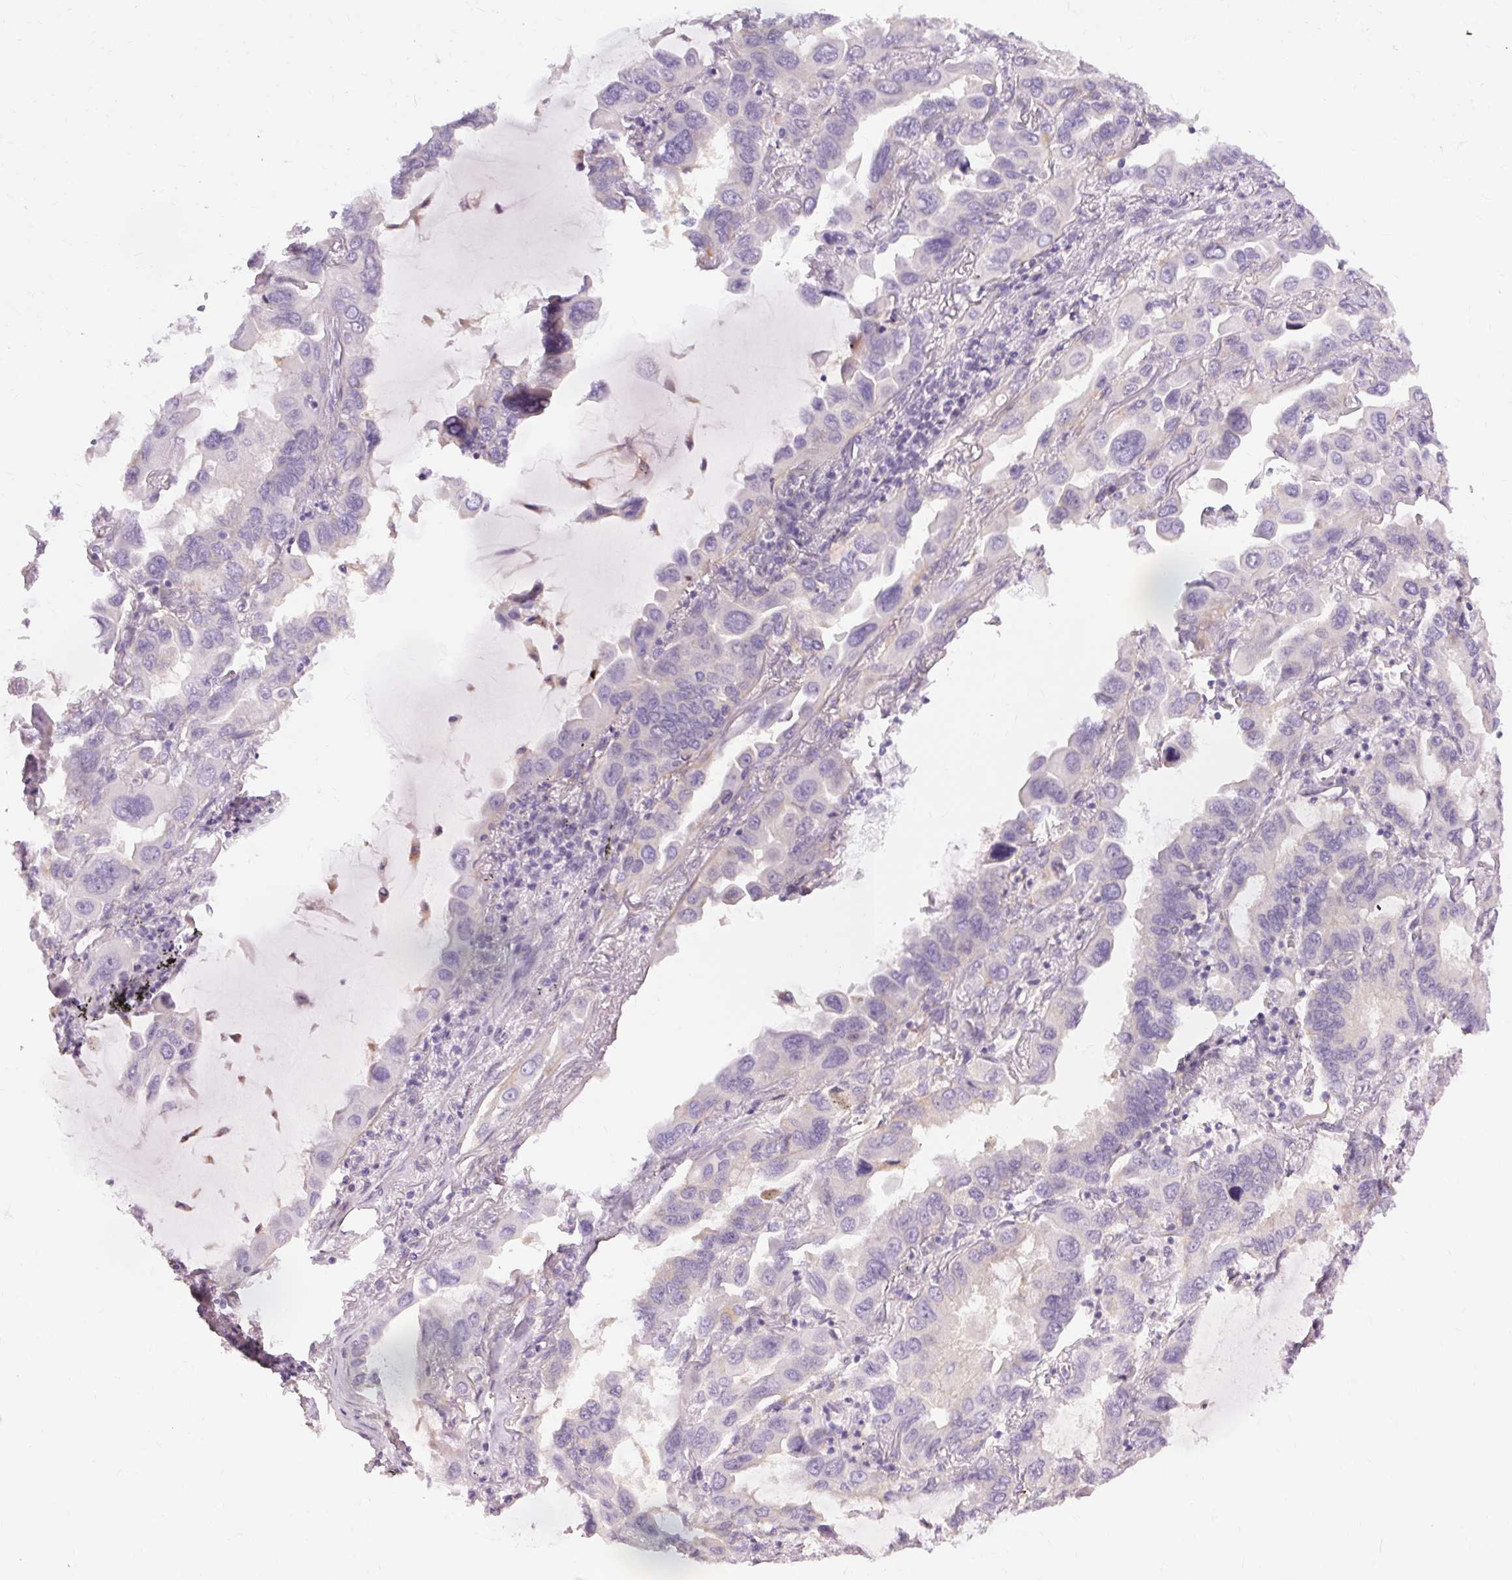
{"staining": {"intensity": "negative", "quantity": "none", "location": "none"}, "tissue": "lung cancer", "cell_type": "Tumor cells", "image_type": "cancer", "snomed": [{"axis": "morphology", "description": "Adenocarcinoma, NOS"}, {"axis": "topography", "description": "Lung"}], "caption": "This is a histopathology image of IHC staining of lung adenocarcinoma, which shows no positivity in tumor cells. (IHC, brightfield microscopy, high magnification).", "gene": "TM6SF1", "patient": {"sex": "male", "age": 64}}